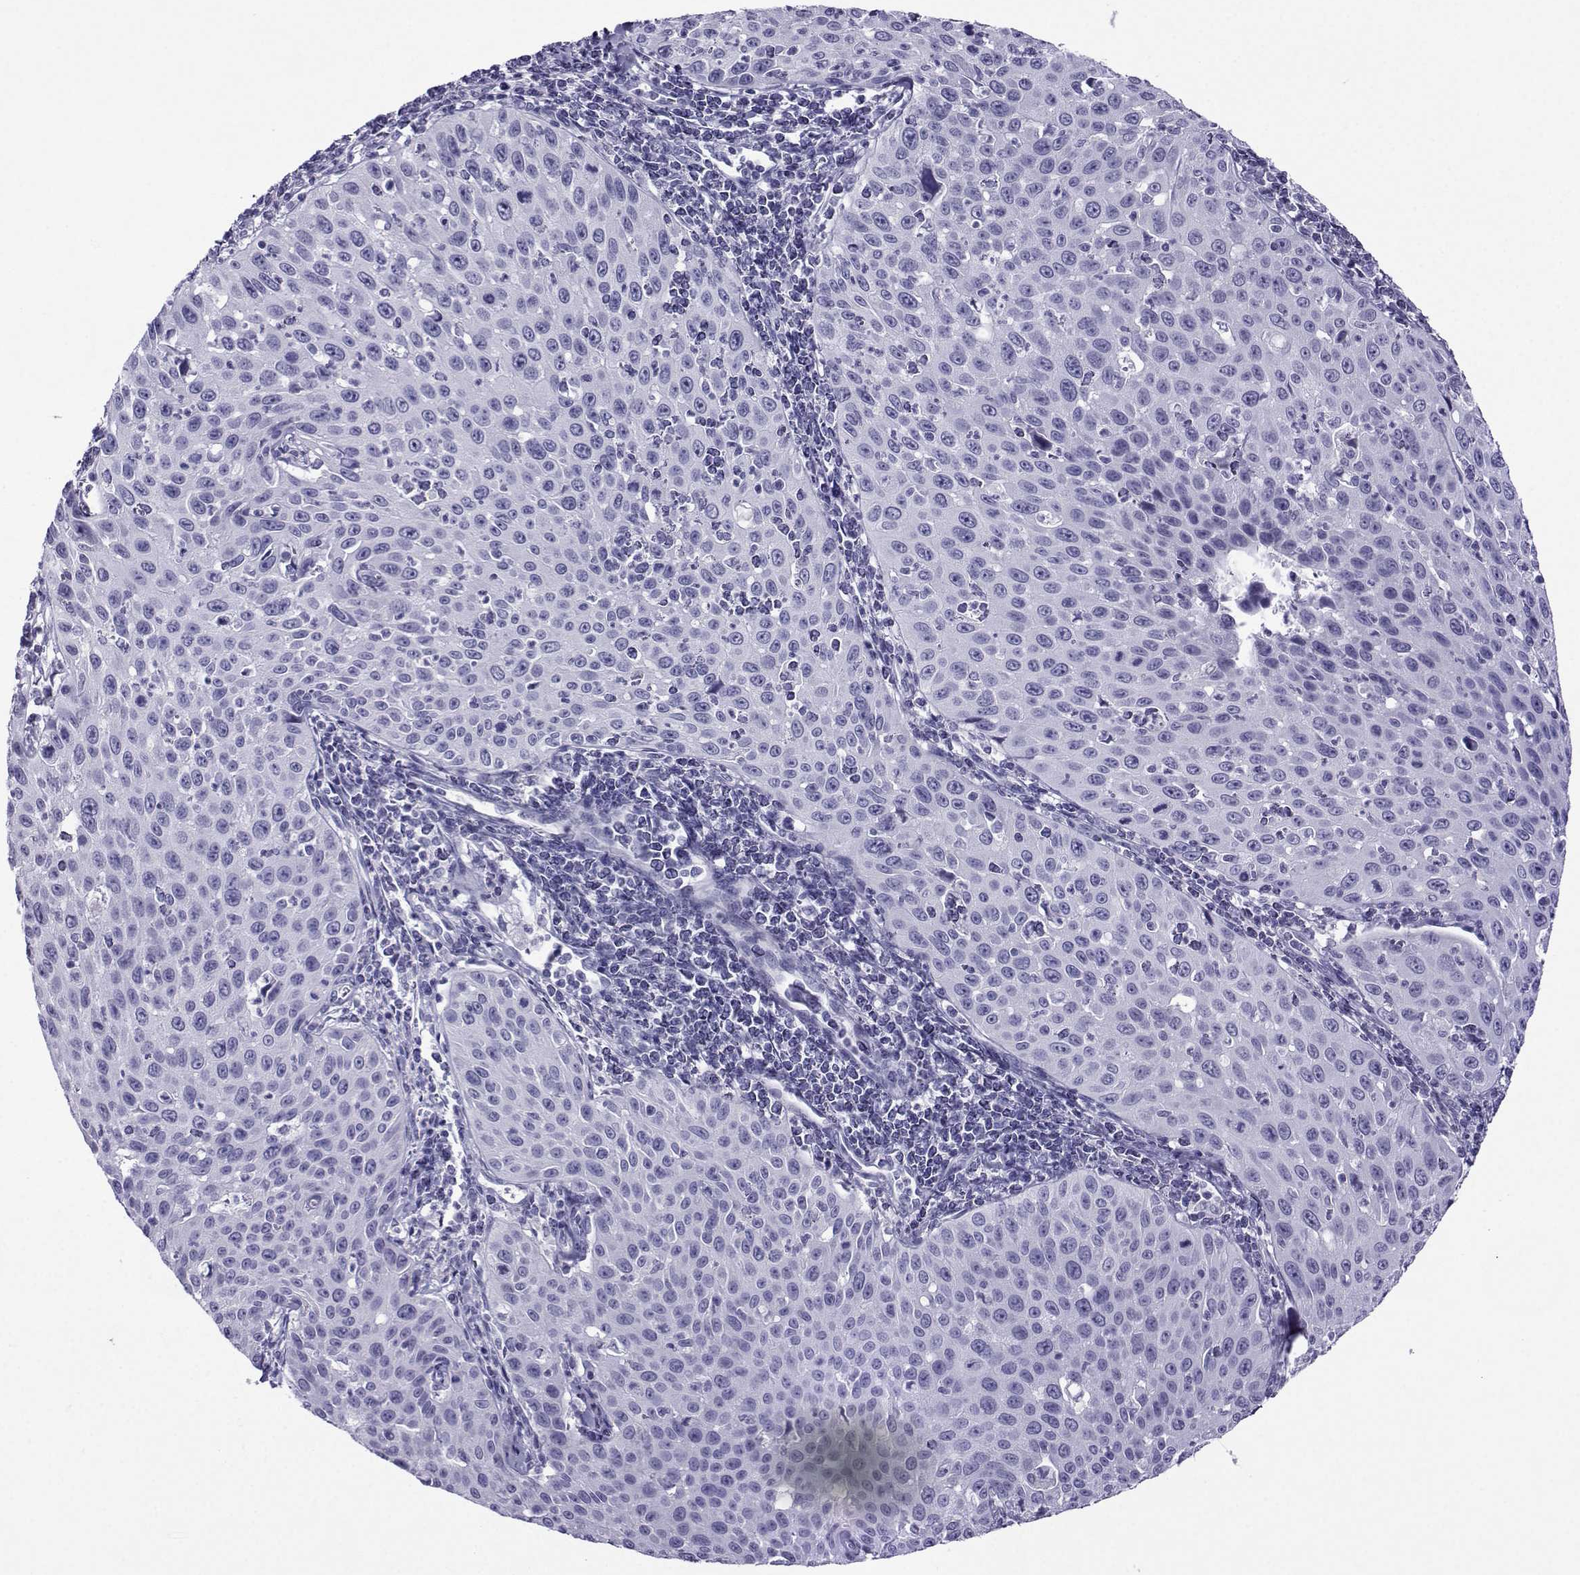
{"staining": {"intensity": "negative", "quantity": "none", "location": "none"}, "tissue": "cervical cancer", "cell_type": "Tumor cells", "image_type": "cancer", "snomed": [{"axis": "morphology", "description": "Squamous cell carcinoma, NOS"}, {"axis": "topography", "description": "Cervix"}], "caption": "IHC of squamous cell carcinoma (cervical) demonstrates no positivity in tumor cells. (Immunohistochemistry (ihc), brightfield microscopy, high magnification).", "gene": "CRYBB1", "patient": {"sex": "female", "age": 26}}